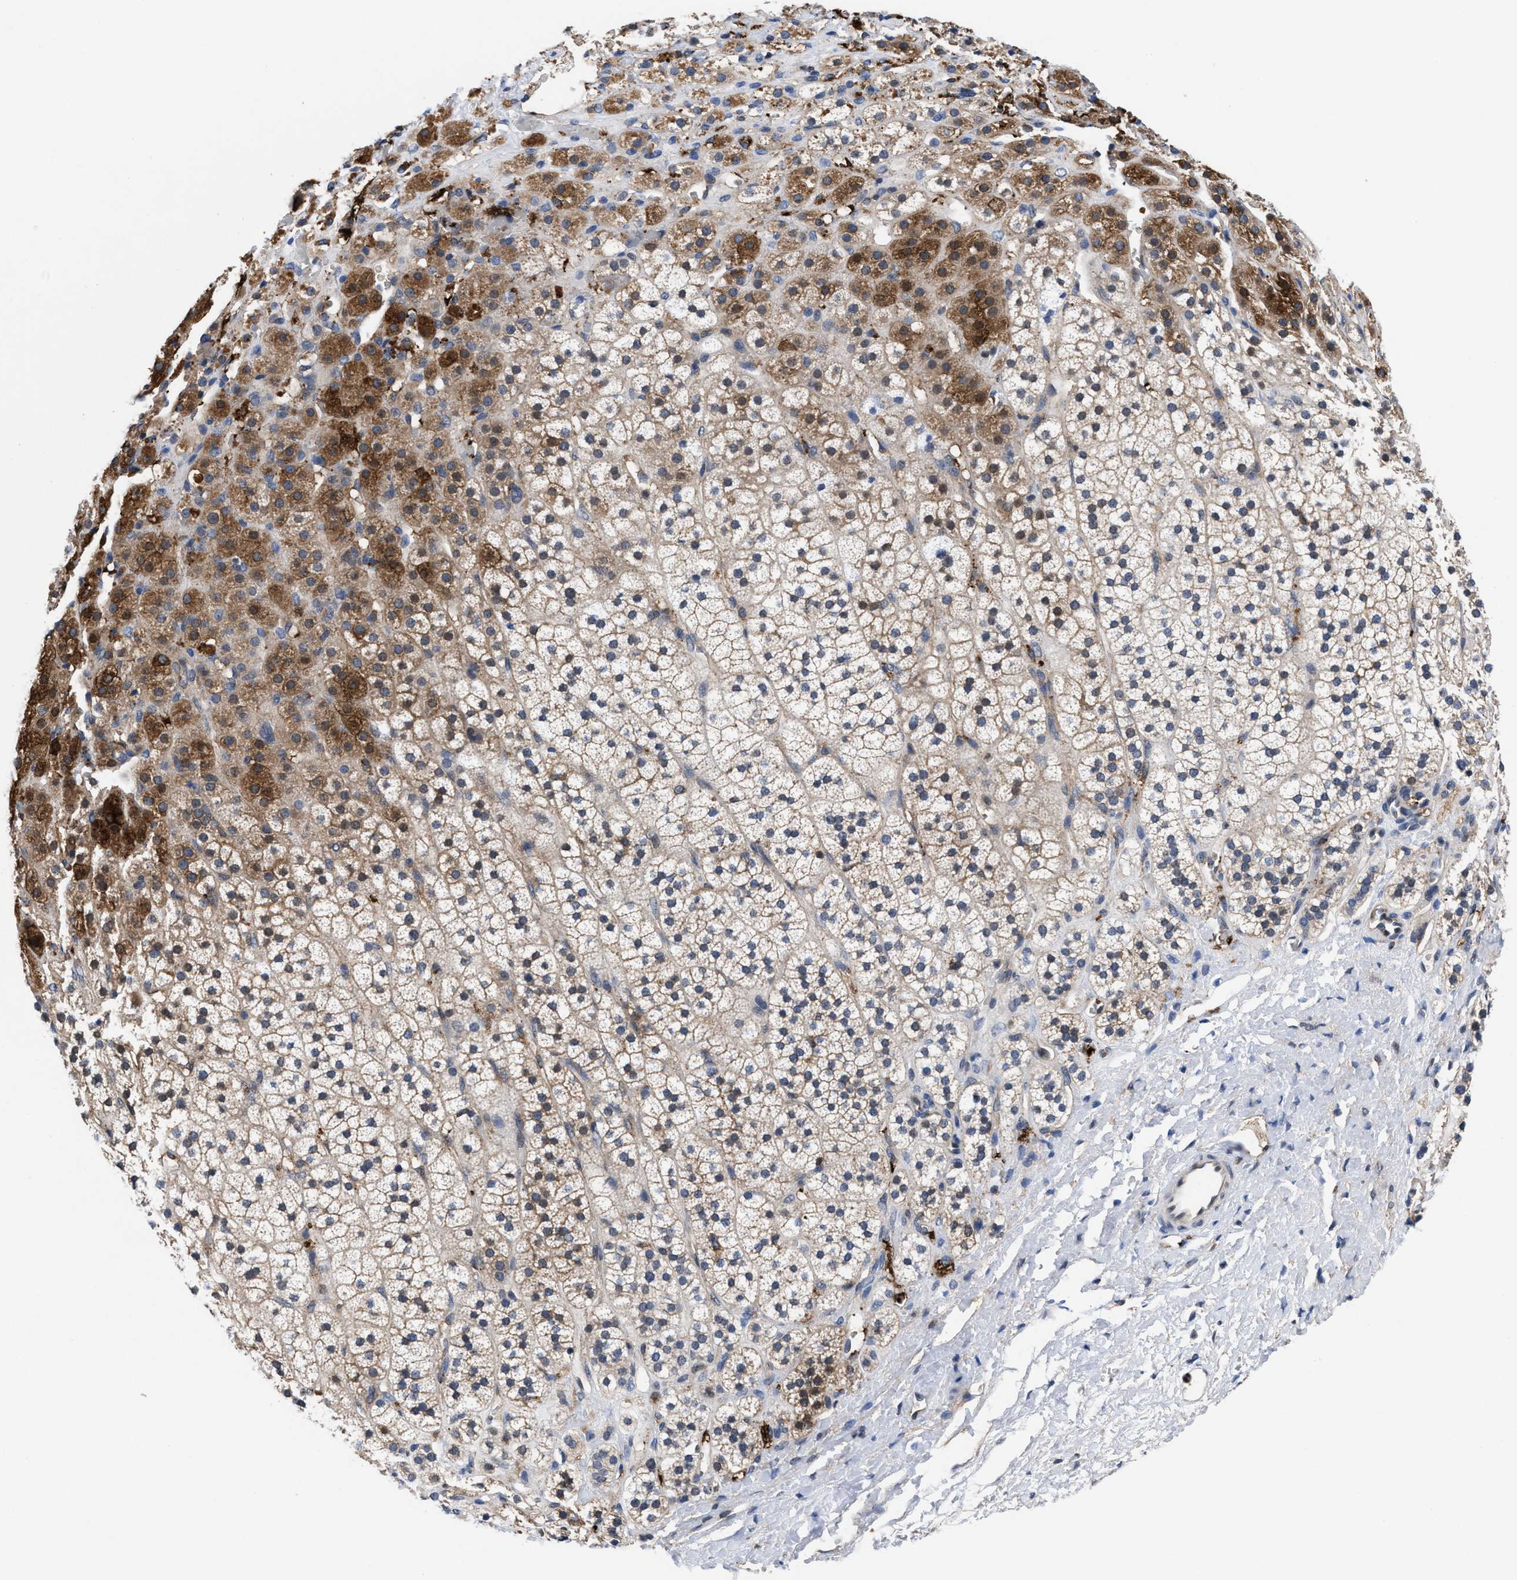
{"staining": {"intensity": "moderate", "quantity": "25%-75%", "location": "cytoplasmic/membranous"}, "tissue": "adrenal gland", "cell_type": "Glandular cells", "image_type": "normal", "snomed": [{"axis": "morphology", "description": "Normal tissue, NOS"}, {"axis": "topography", "description": "Adrenal gland"}], "caption": "IHC staining of normal adrenal gland, which displays medium levels of moderate cytoplasmic/membranous staining in about 25%-75% of glandular cells indicating moderate cytoplasmic/membranous protein expression. The staining was performed using DAB (3,3'-diaminobenzidine) (brown) for protein detection and nuclei were counterstained in hematoxylin (blue).", "gene": "ACLY", "patient": {"sex": "male", "age": 56}}